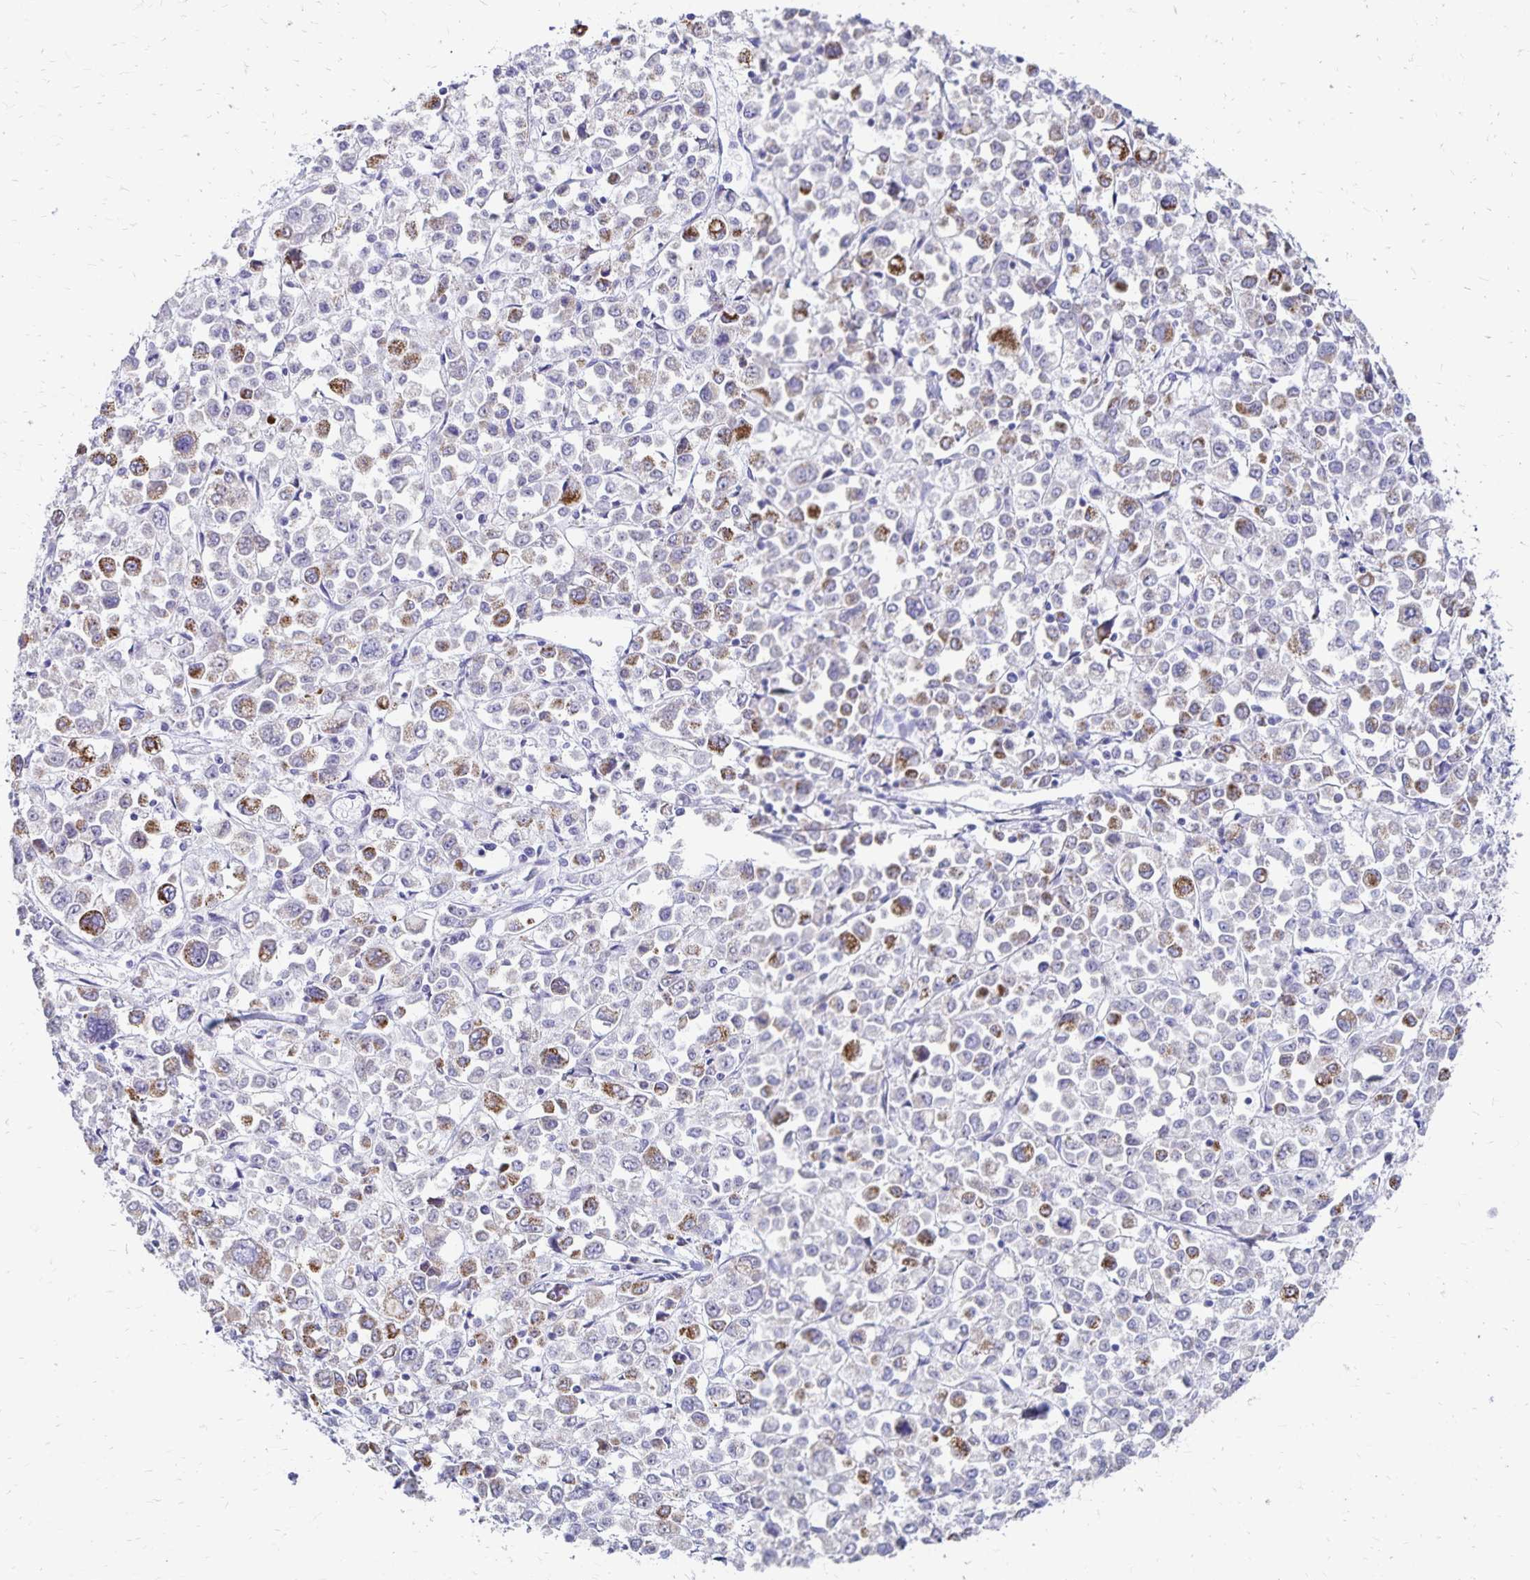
{"staining": {"intensity": "moderate", "quantity": "<25%", "location": "cytoplasmic/membranous"}, "tissue": "stomach cancer", "cell_type": "Tumor cells", "image_type": "cancer", "snomed": [{"axis": "morphology", "description": "Adenocarcinoma, NOS"}, {"axis": "topography", "description": "Stomach, upper"}], "caption": "An image showing moderate cytoplasmic/membranous expression in approximately <25% of tumor cells in adenocarcinoma (stomach), as visualized by brown immunohistochemical staining.", "gene": "NECAP1", "patient": {"sex": "male", "age": 70}}